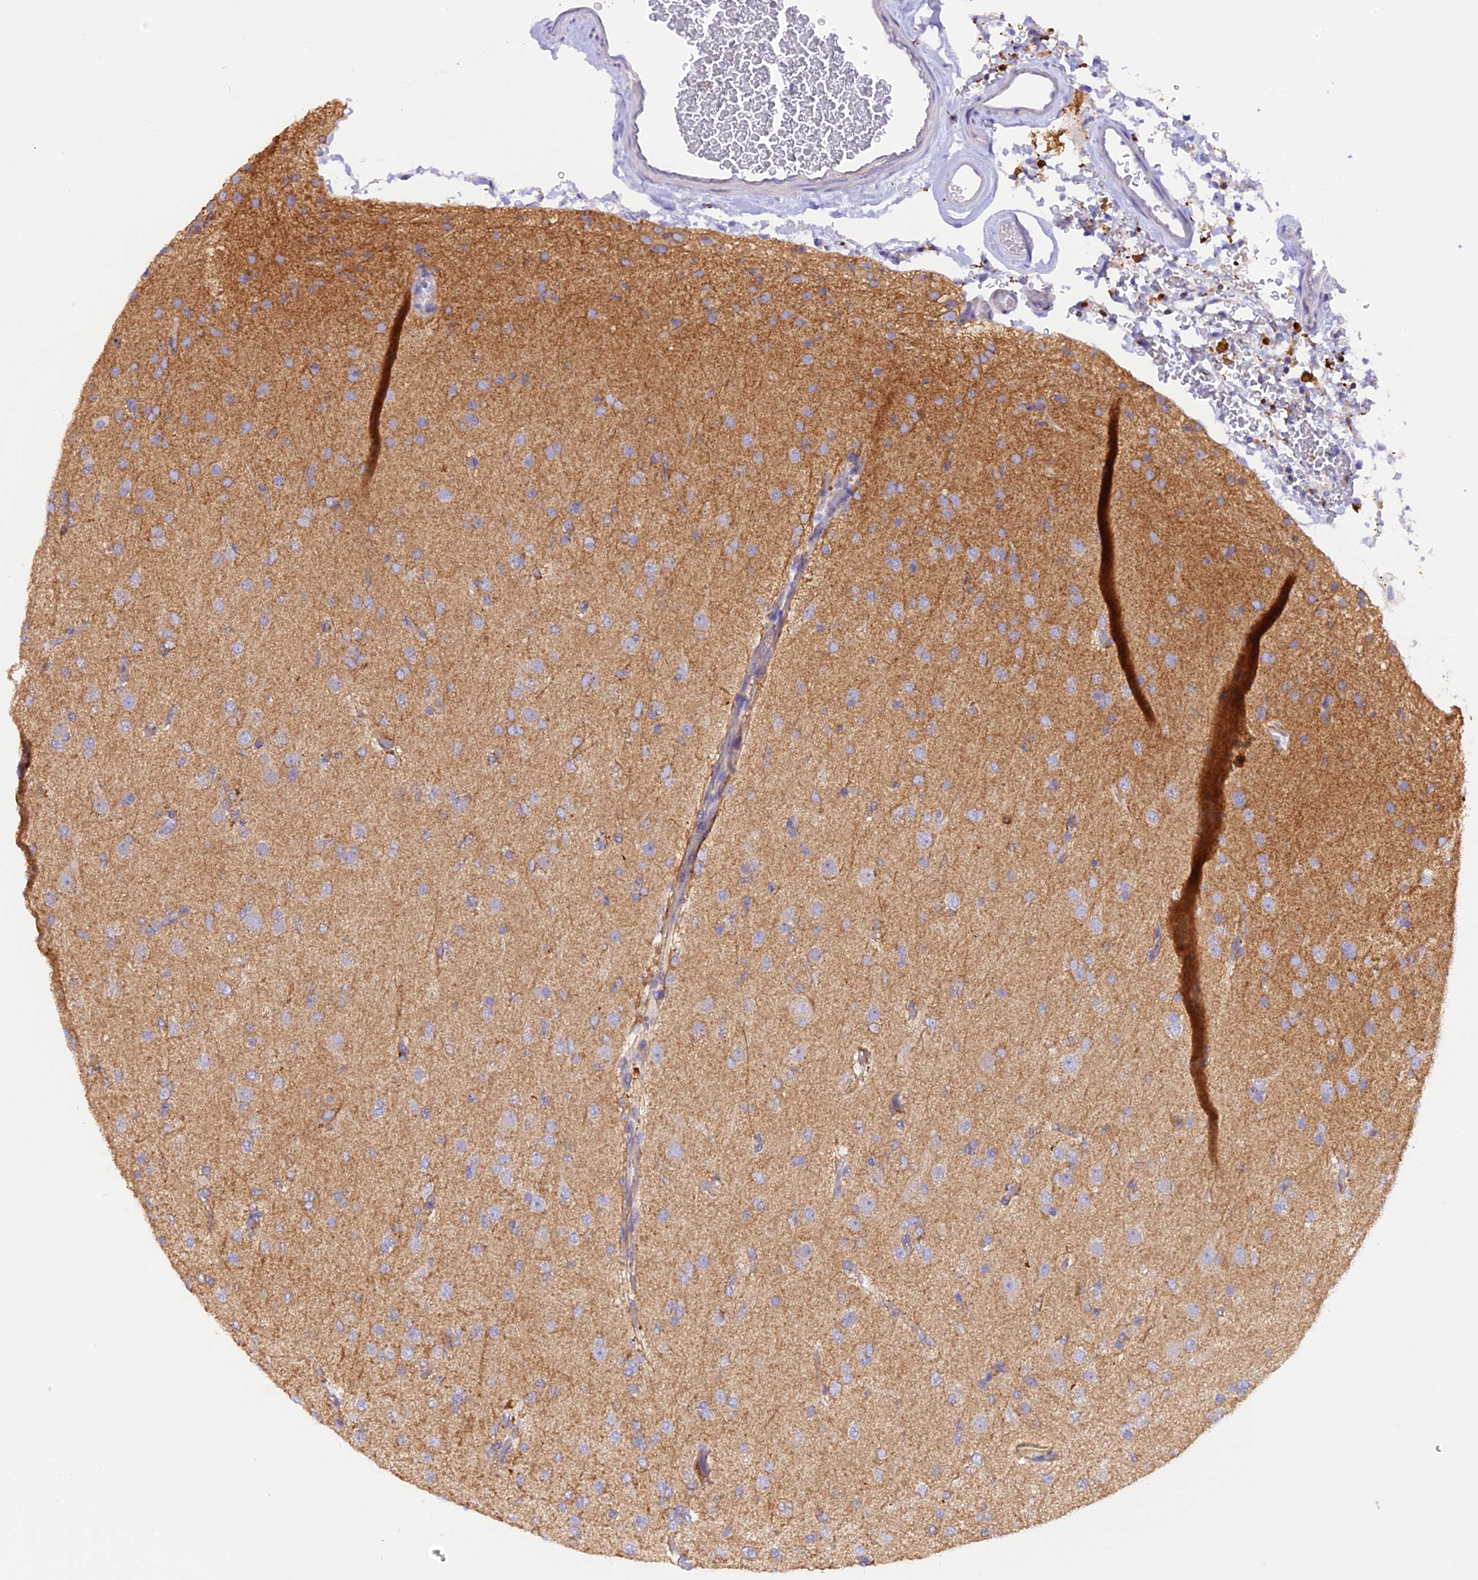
{"staining": {"intensity": "weak", "quantity": "25%-75%", "location": "cytoplasmic/membranous"}, "tissue": "glioma", "cell_type": "Tumor cells", "image_type": "cancer", "snomed": [{"axis": "morphology", "description": "Glioma, malignant, Low grade"}, {"axis": "topography", "description": "Brain"}], "caption": "IHC (DAB) staining of malignant low-grade glioma displays weak cytoplasmic/membranous protein positivity in approximately 25%-75% of tumor cells.", "gene": "FAM193A", "patient": {"sex": "male", "age": 65}}